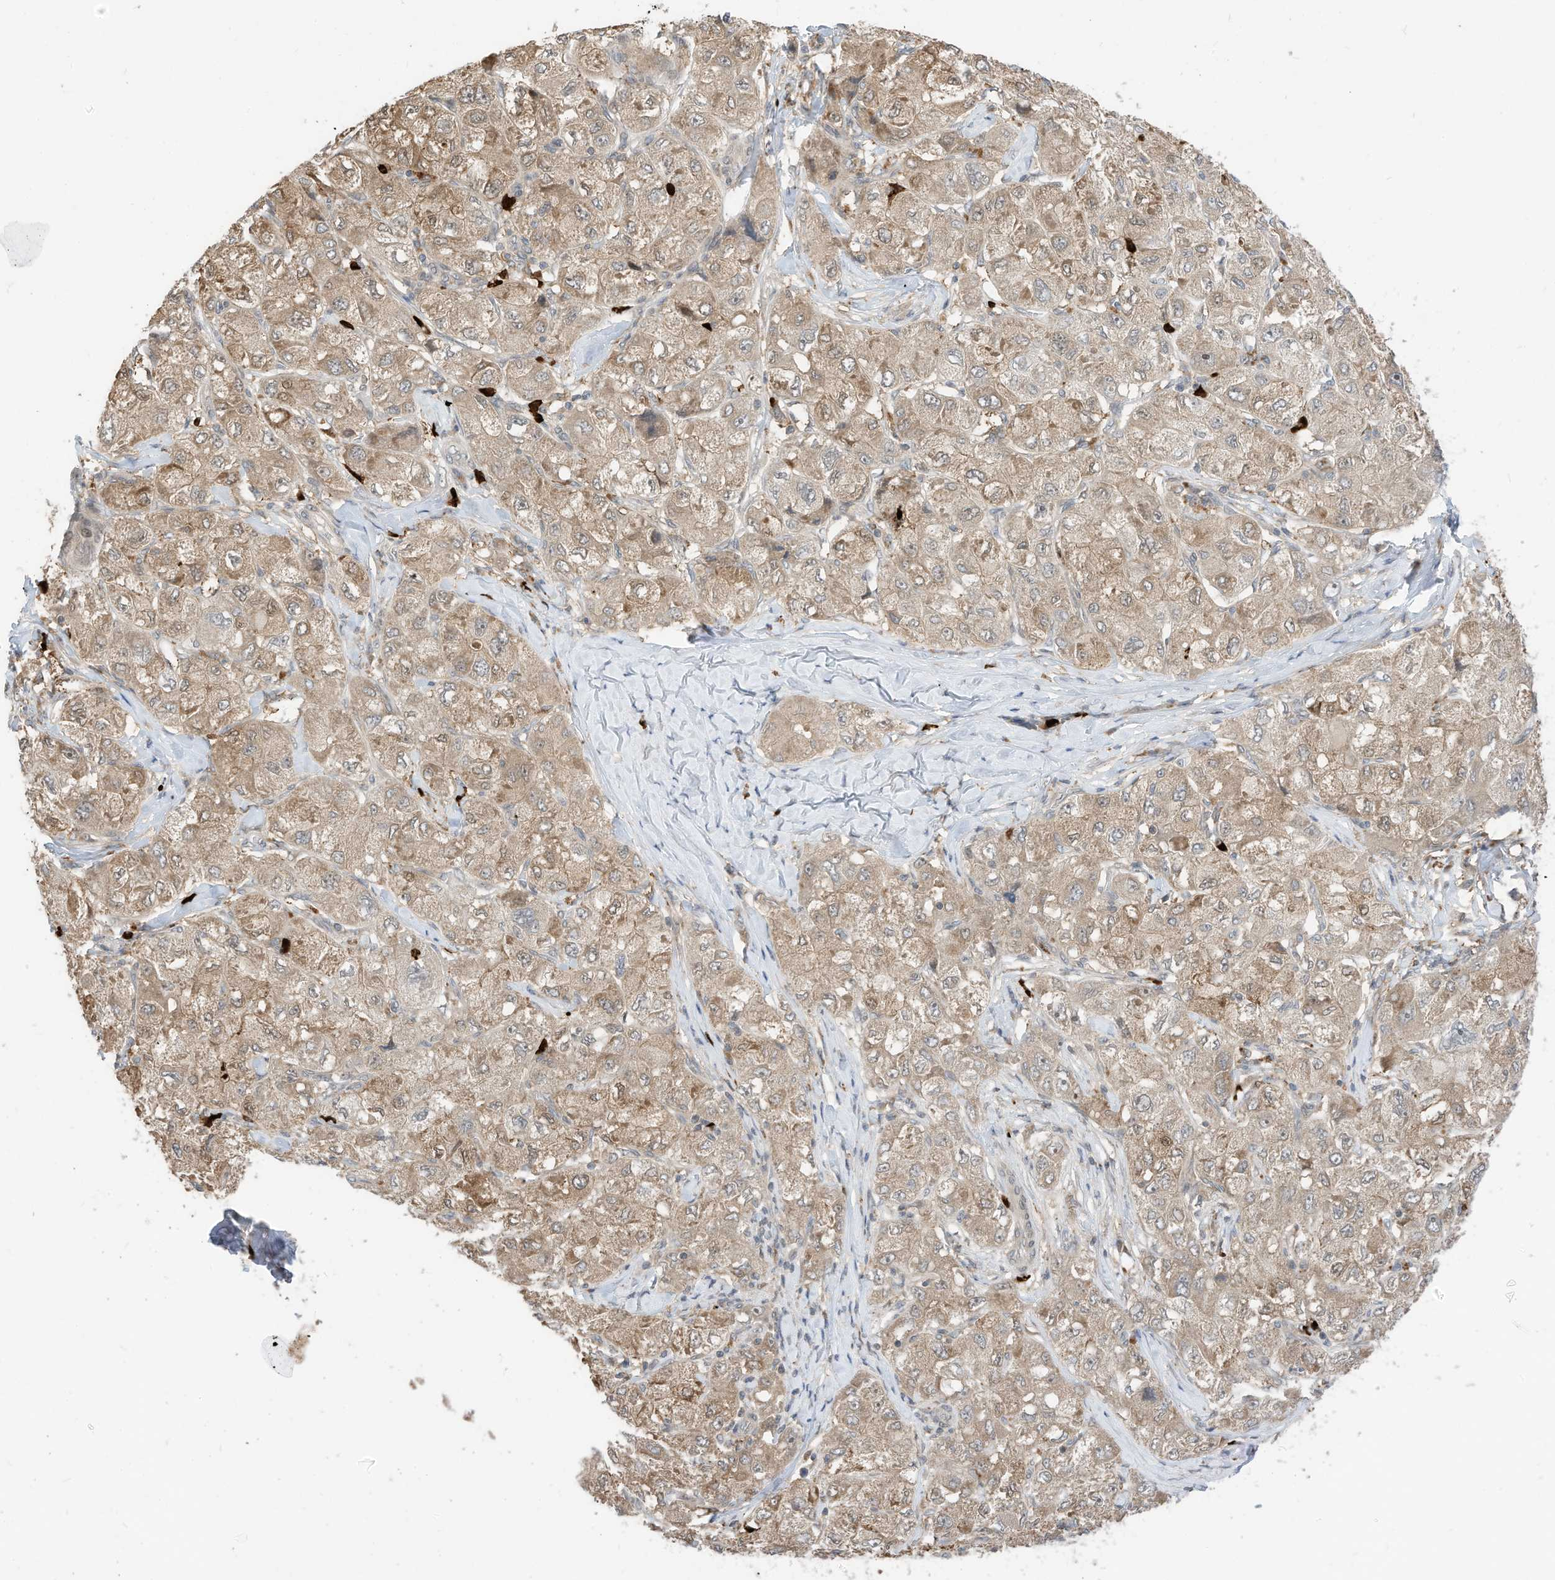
{"staining": {"intensity": "moderate", "quantity": "25%-75%", "location": "cytoplasmic/membranous"}, "tissue": "liver cancer", "cell_type": "Tumor cells", "image_type": "cancer", "snomed": [{"axis": "morphology", "description": "Carcinoma, Hepatocellular, NOS"}, {"axis": "topography", "description": "Liver"}], "caption": "Hepatocellular carcinoma (liver) tissue shows moderate cytoplasmic/membranous positivity in approximately 25%-75% of tumor cells", "gene": "CNKSR1", "patient": {"sex": "male", "age": 80}}